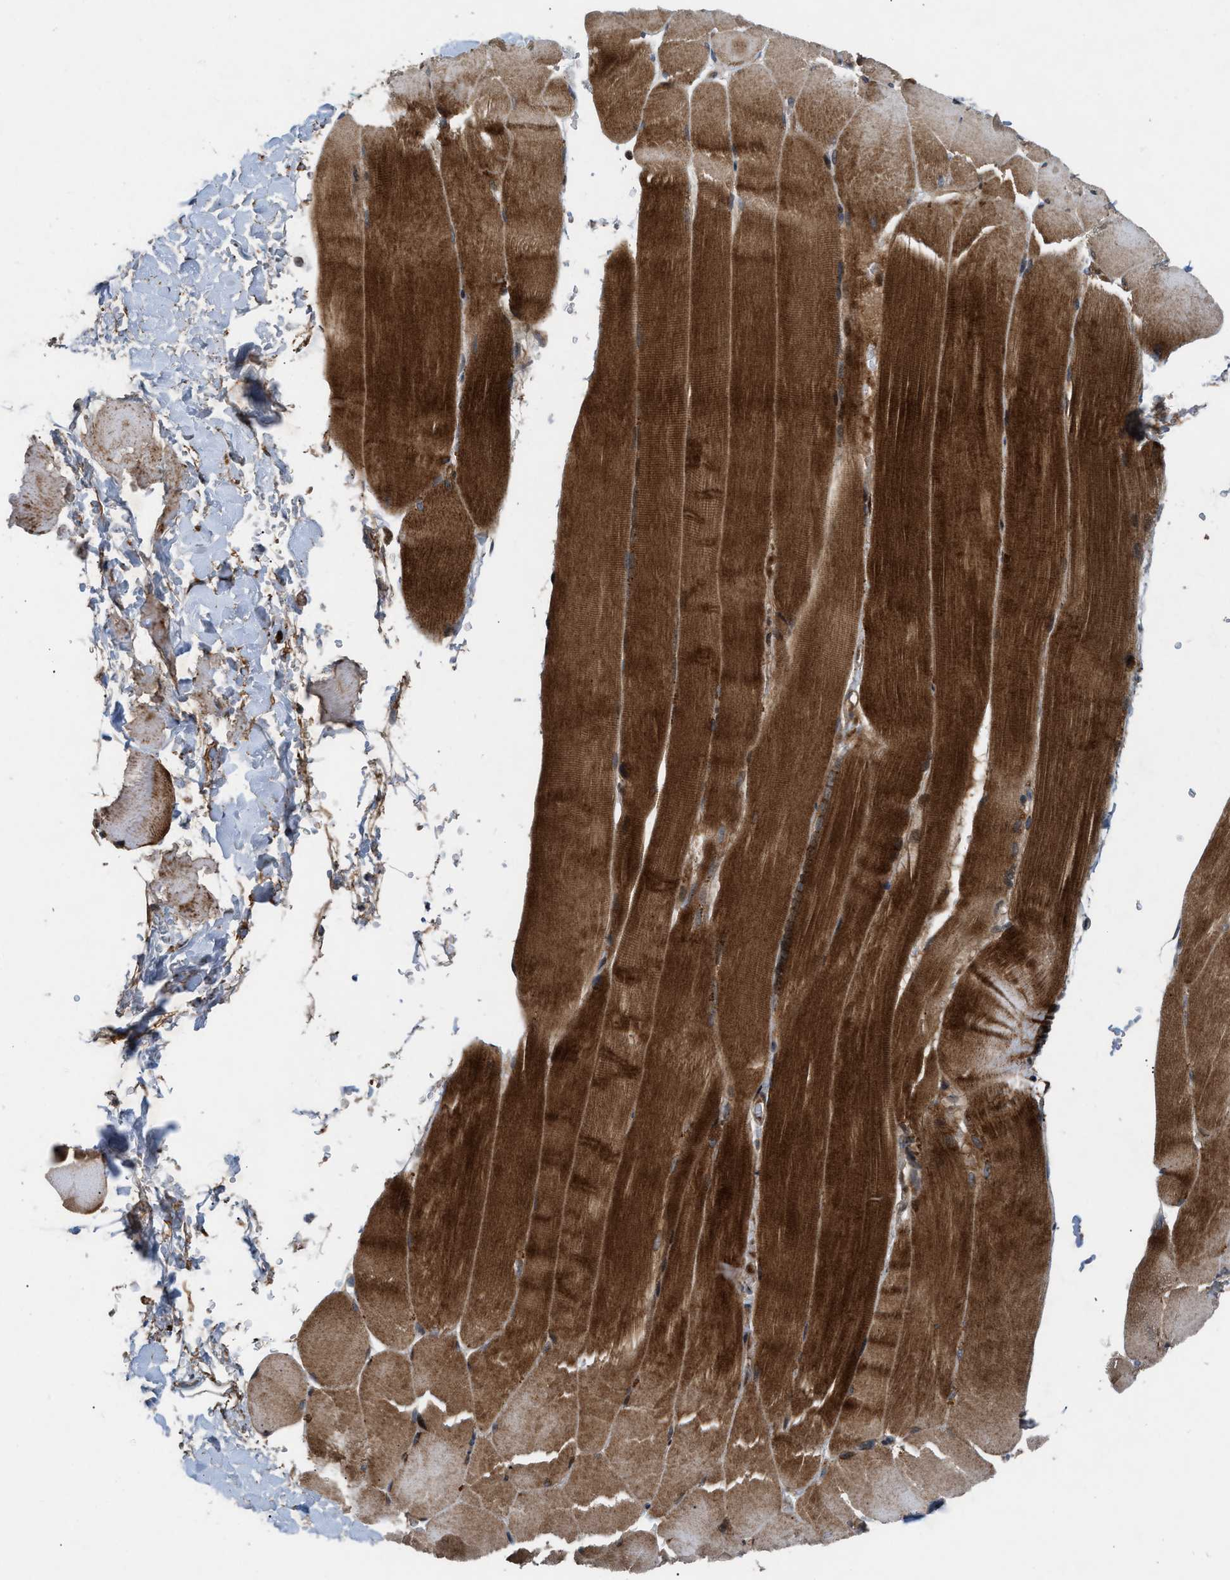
{"staining": {"intensity": "strong", "quantity": ">75%", "location": "cytoplasmic/membranous"}, "tissue": "skeletal muscle", "cell_type": "Myocytes", "image_type": "normal", "snomed": [{"axis": "morphology", "description": "Normal tissue, NOS"}, {"axis": "topography", "description": "Skin"}, {"axis": "topography", "description": "Skeletal muscle"}], "caption": "IHC micrograph of benign skeletal muscle: human skeletal muscle stained using IHC shows high levels of strong protein expression localized specifically in the cytoplasmic/membranous of myocytes, appearing as a cytoplasmic/membranous brown color.", "gene": "AP3M2", "patient": {"sex": "male", "age": 83}}